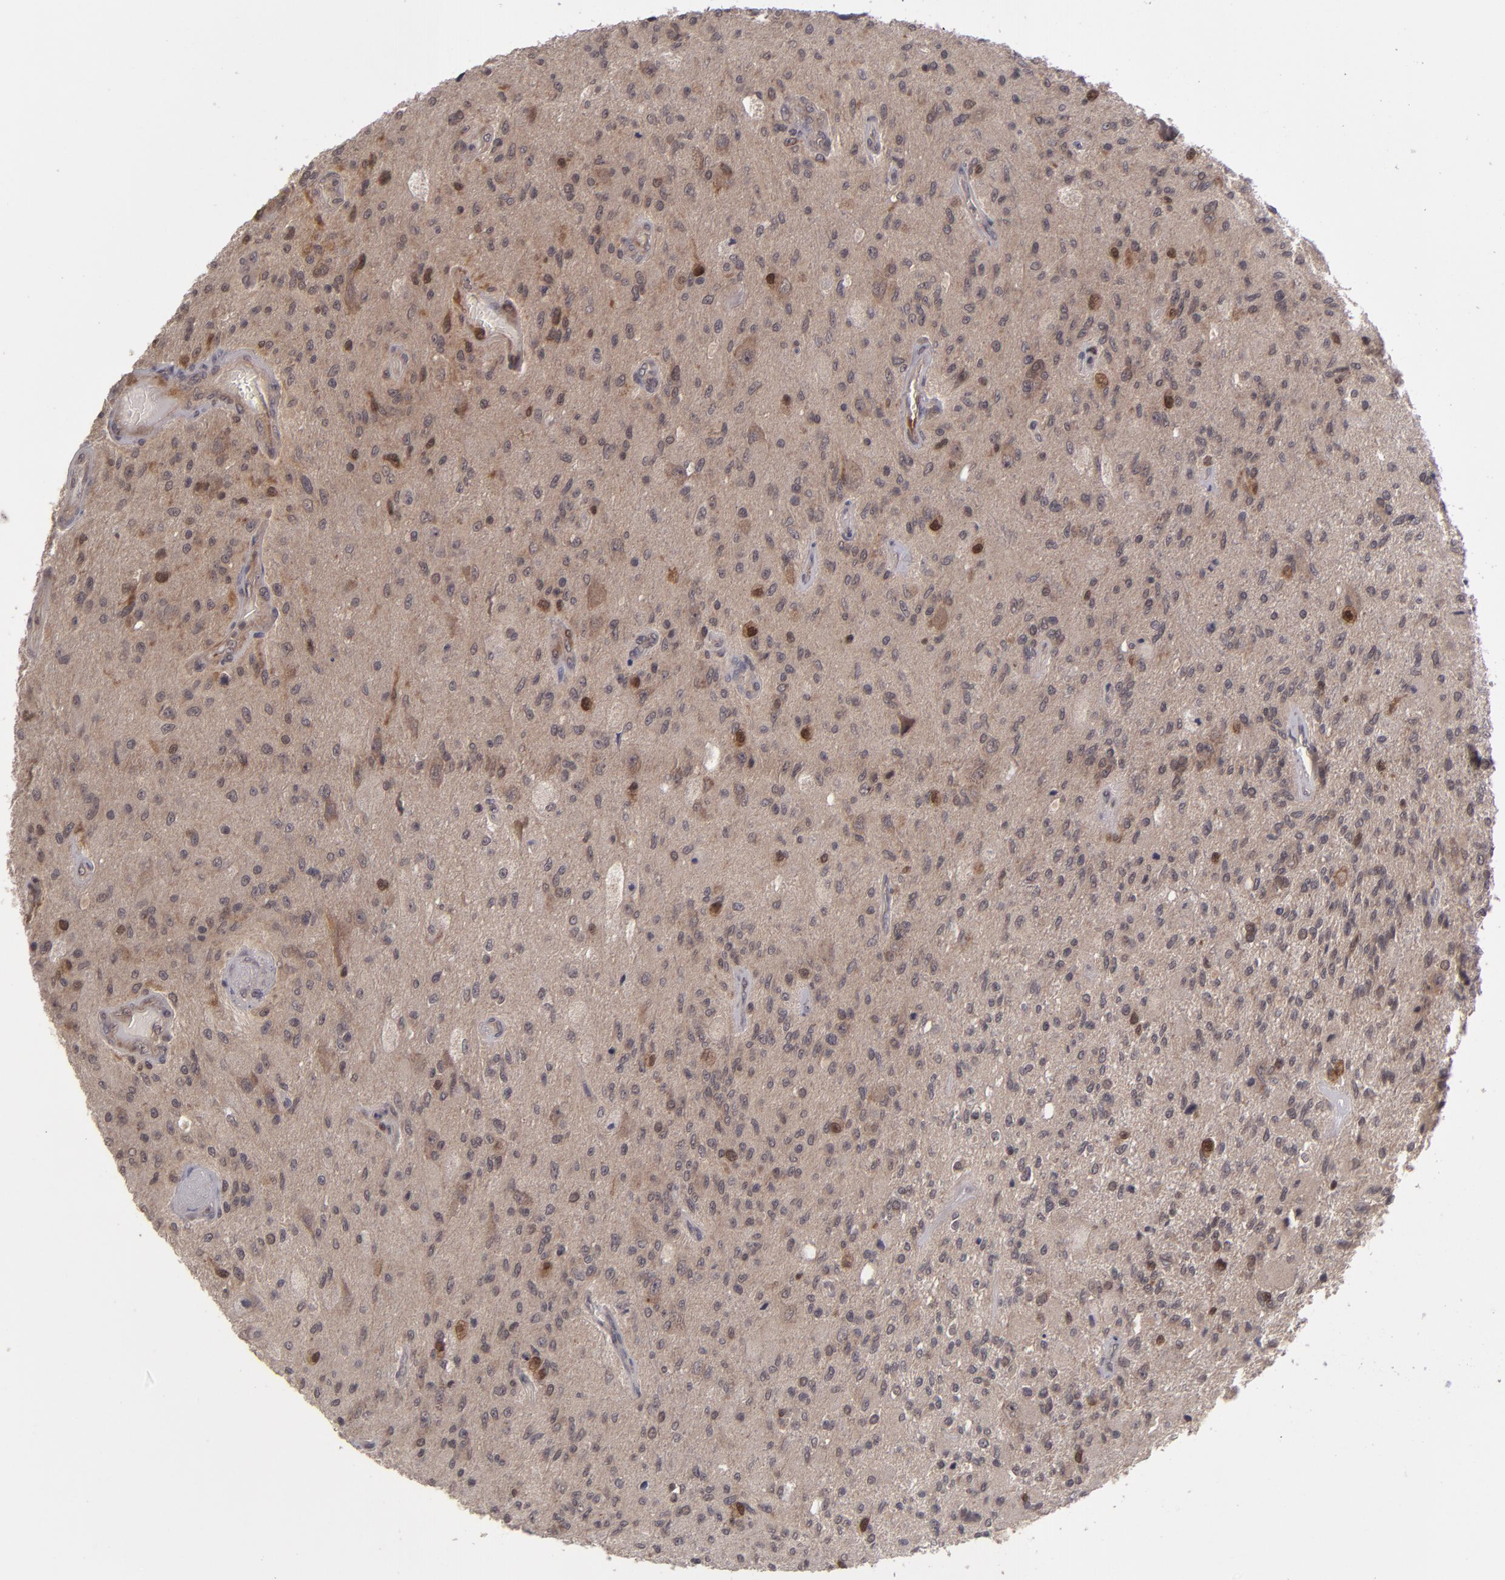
{"staining": {"intensity": "moderate", "quantity": ">75%", "location": "cytoplasmic/membranous,nuclear"}, "tissue": "glioma", "cell_type": "Tumor cells", "image_type": "cancer", "snomed": [{"axis": "morphology", "description": "Normal tissue, NOS"}, {"axis": "morphology", "description": "Glioma, malignant, High grade"}, {"axis": "topography", "description": "Cerebral cortex"}], "caption": "Glioma stained with a protein marker demonstrates moderate staining in tumor cells.", "gene": "TYMS", "patient": {"sex": "male", "age": 77}}